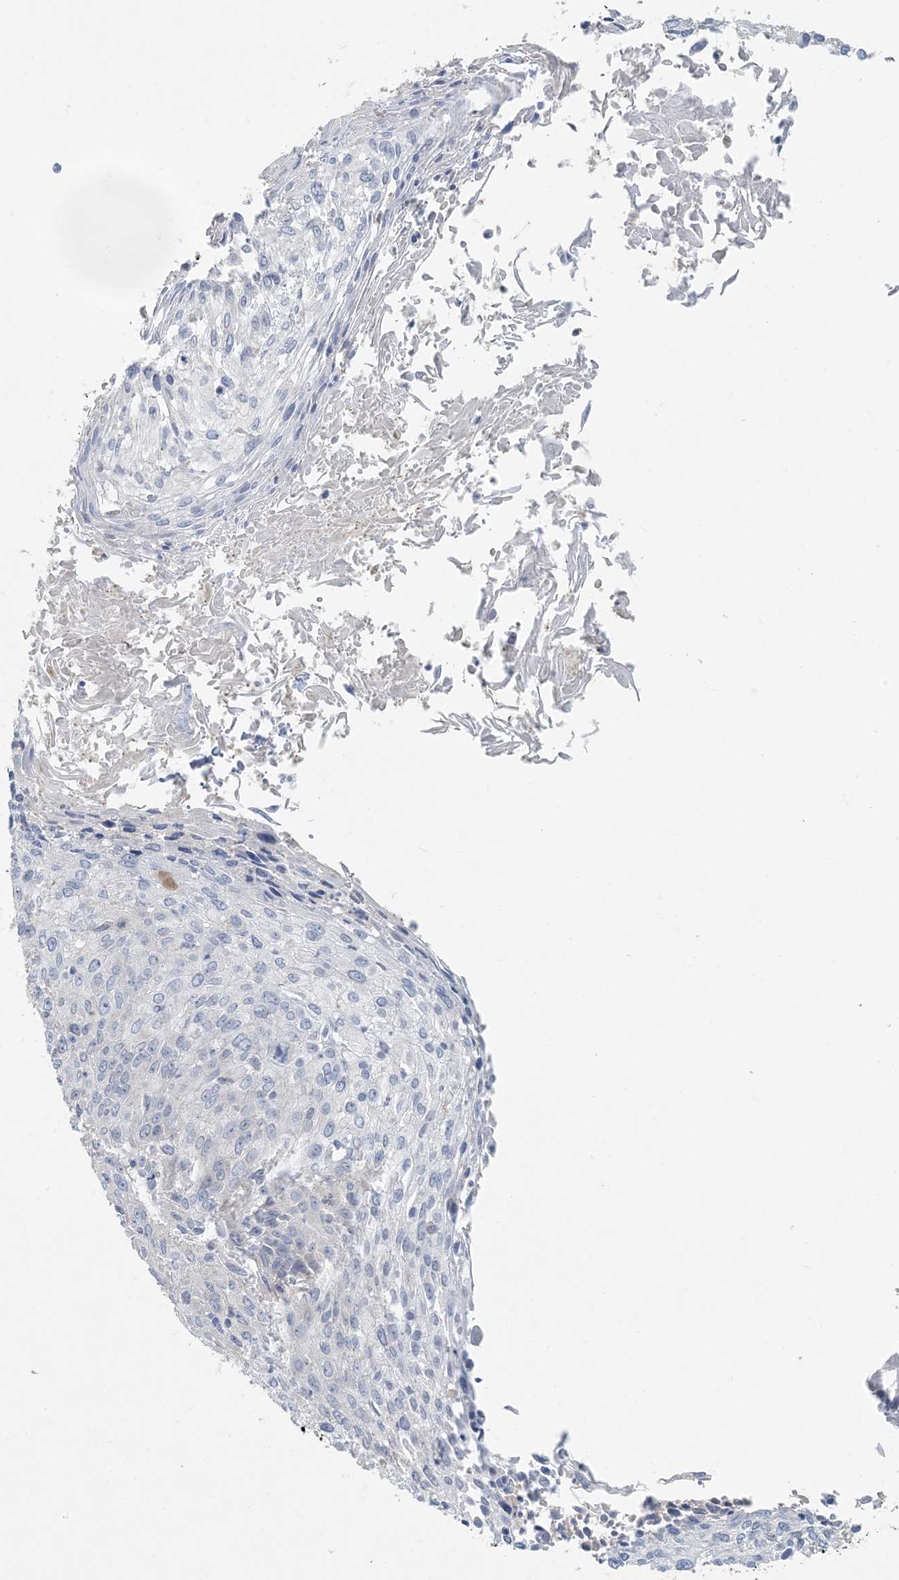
{"staining": {"intensity": "negative", "quantity": "none", "location": "none"}, "tissue": "cervical cancer", "cell_type": "Tumor cells", "image_type": "cancer", "snomed": [{"axis": "morphology", "description": "Squamous cell carcinoma, NOS"}, {"axis": "topography", "description": "Cervix"}], "caption": "IHC of human cervical cancer displays no positivity in tumor cells. (DAB (3,3'-diaminobenzidine) immunohistochemistry with hematoxylin counter stain).", "gene": "HACL1", "patient": {"sex": "female", "age": 51}}